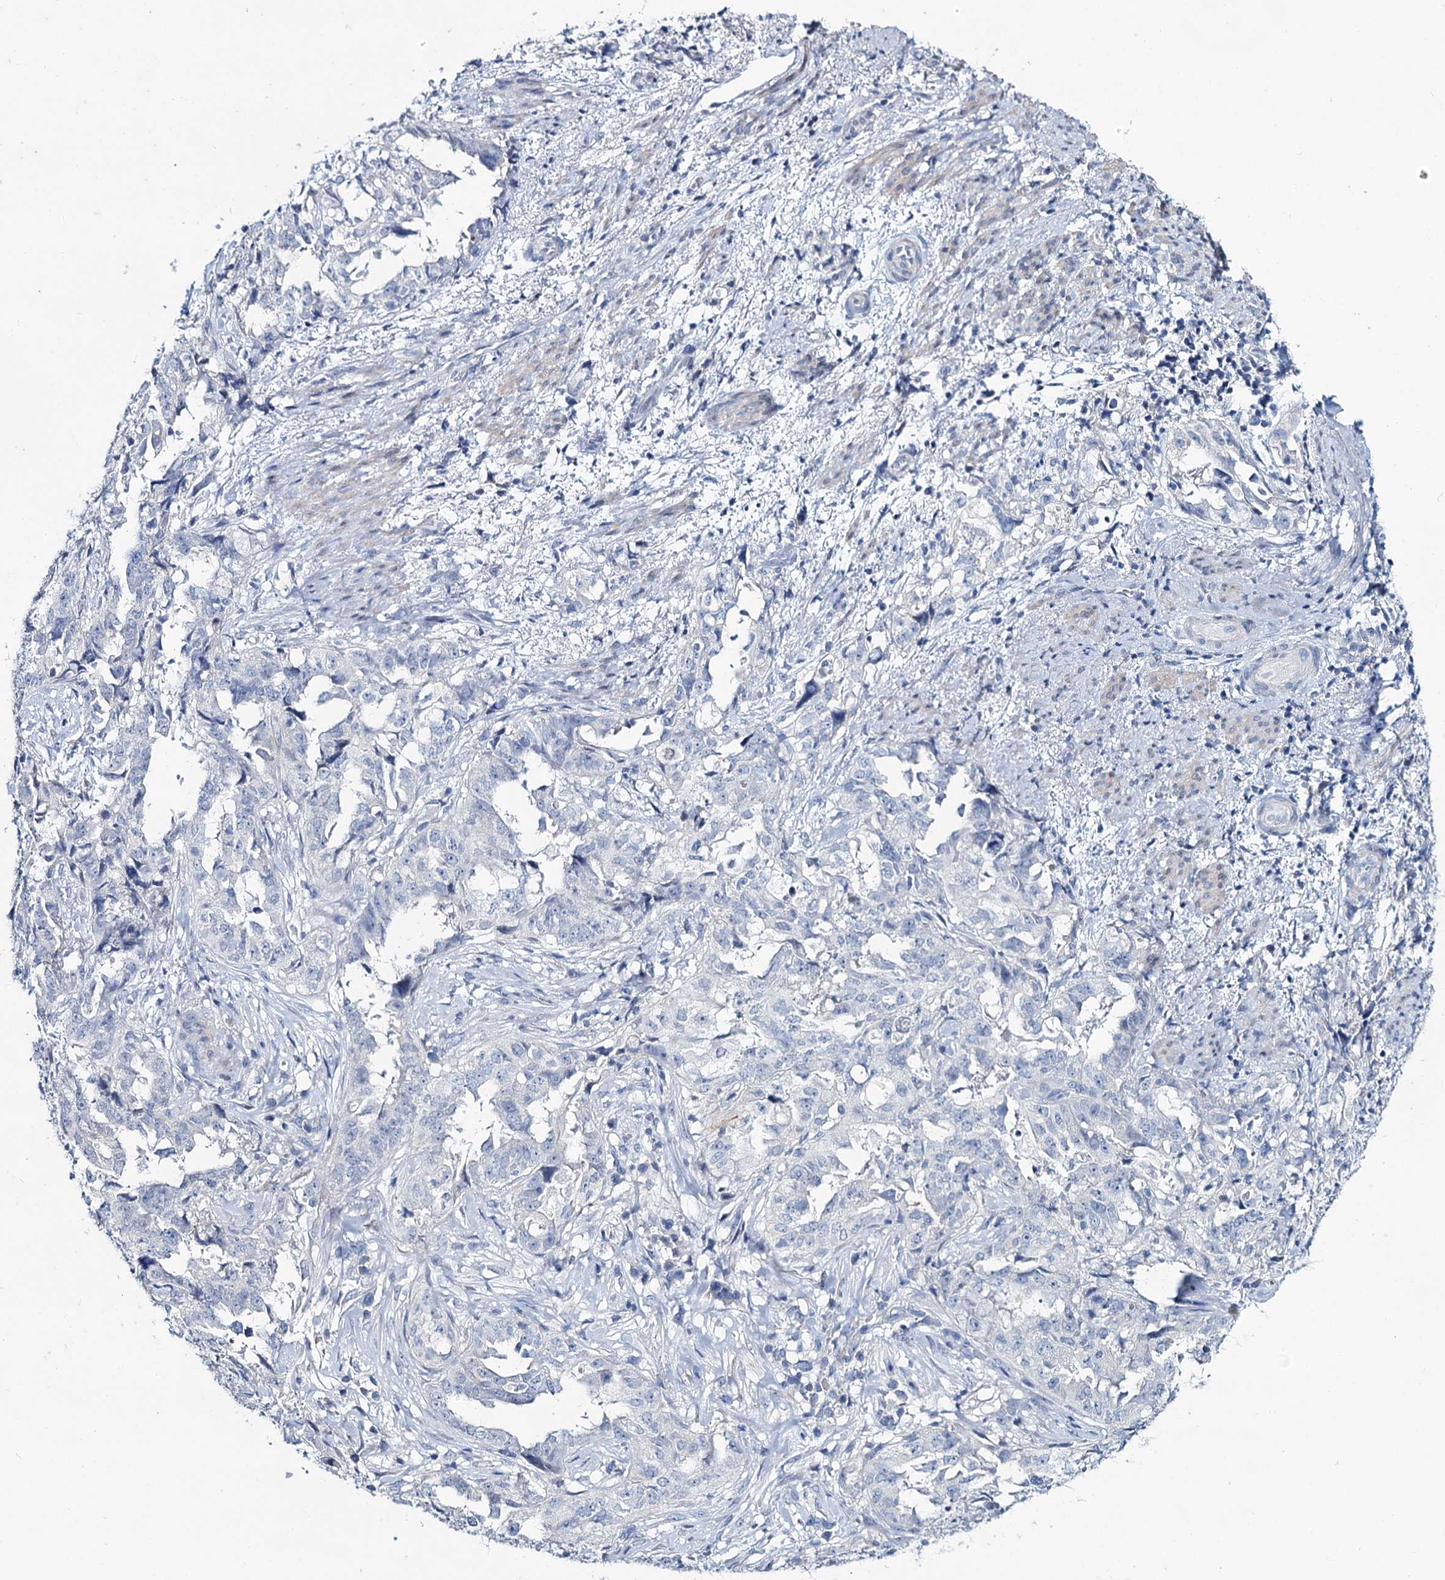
{"staining": {"intensity": "negative", "quantity": "none", "location": "none"}, "tissue": "endometrial cancer", "cell_type": "Tumor cells", "image_type": "cancer", "snomed": [{"axis": "morphology", "description": "Adenocarcinoma, NOS"}, {"axis": "topography", "description": "Endometrium"}], "caption": "The photomicrograph shows no significant expression in tumor cells of endometrial adenocarcinoma.", "gene": "TOX3", "patient": {"sex": "female", "age": 65}}